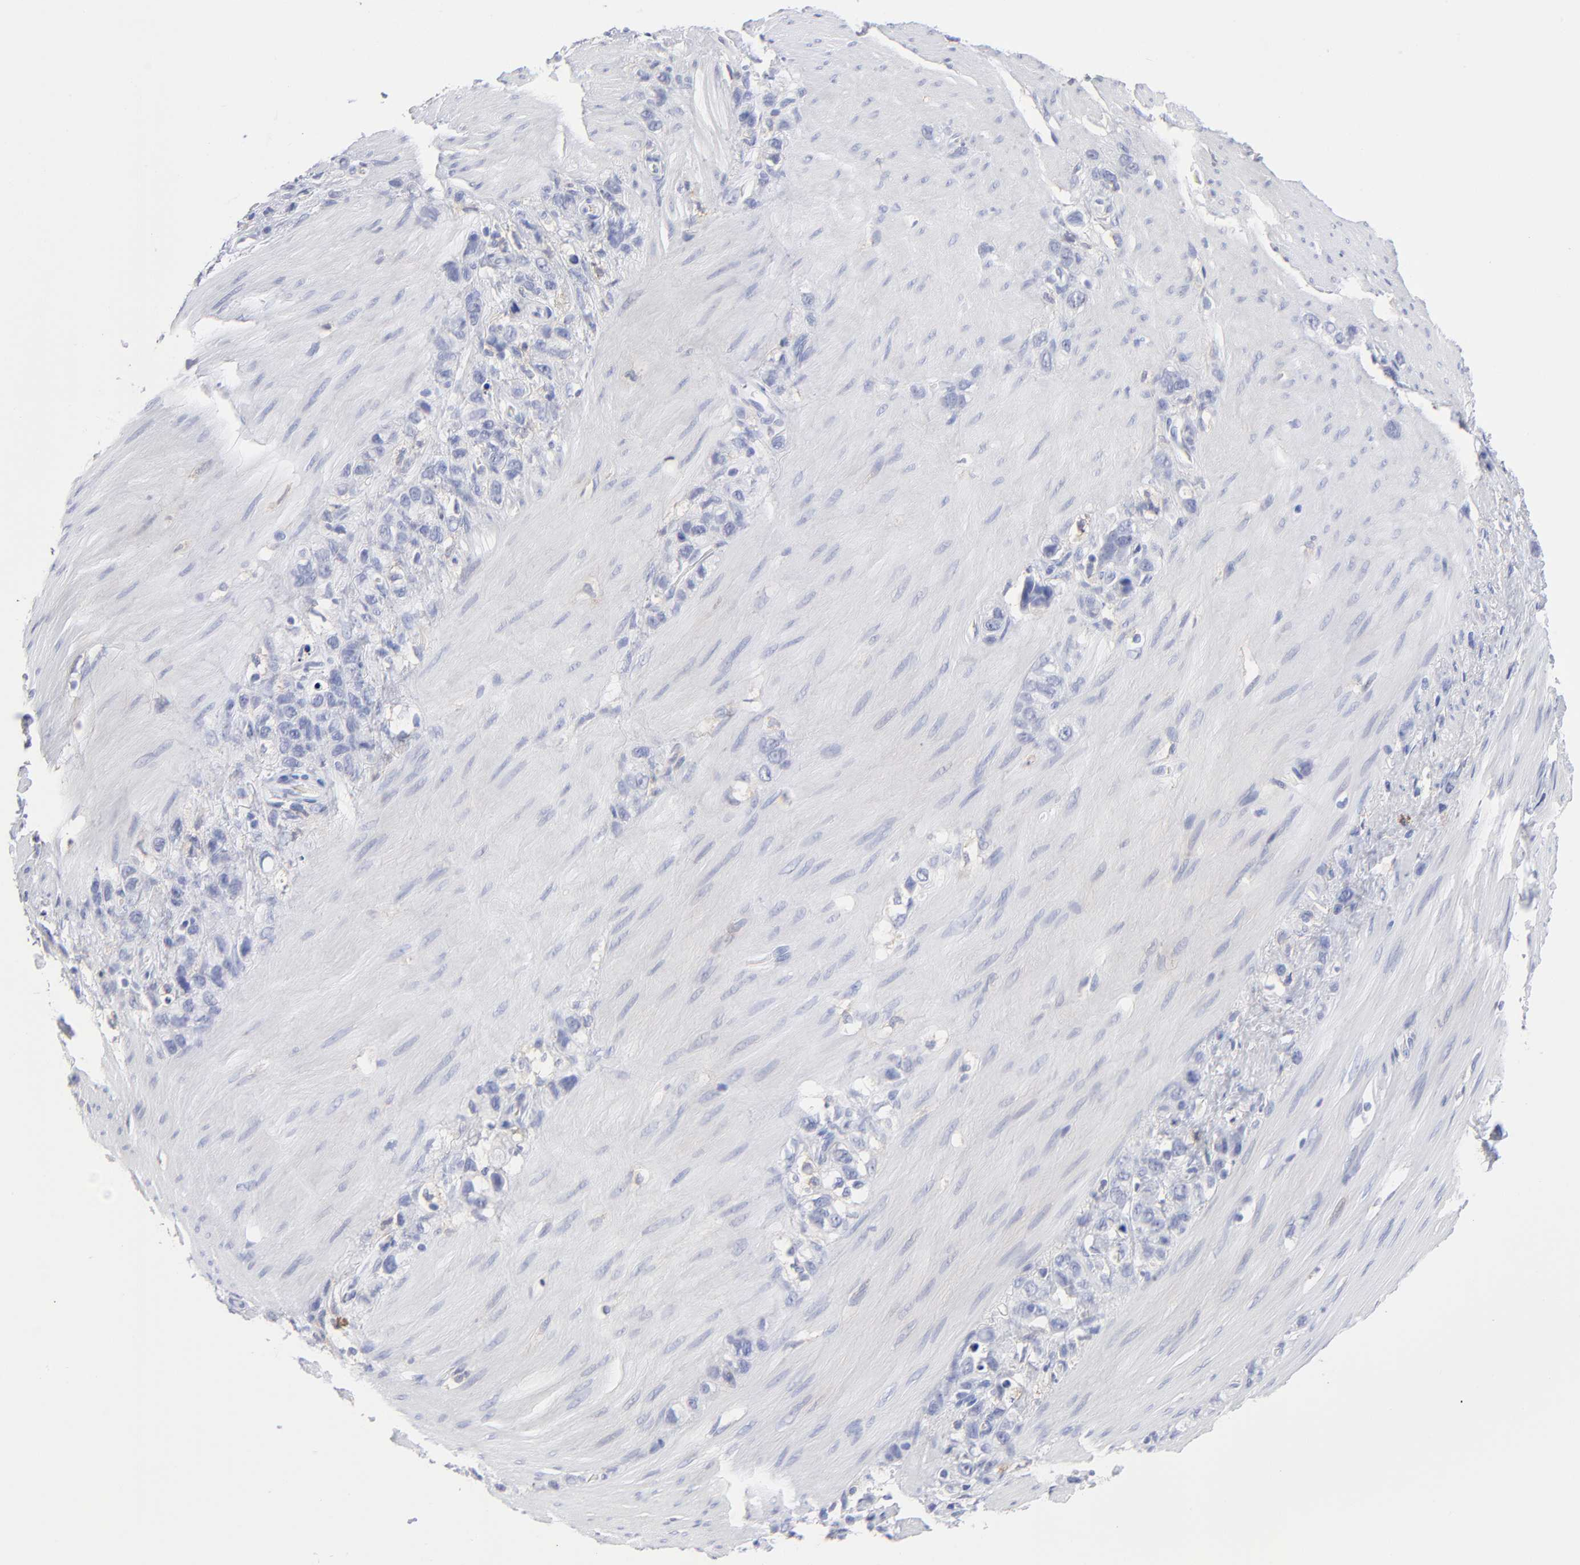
{"staining": {"intensity": "negative", "quantity": "none", "location": "none"}, "tissue": "stomach cancer", "cell_type": "Tumor cells", "image_type": "cancer", "snomed": [{"axis": "morphology", "description": "Normal tissue, NOS"}, {"axis": "morphology", "description": "Adenocarcinoma, NOS"}, {"axis": "morphology", "description": "Adenocarcinoma, High grade"}, {"axis": "topography", "description": "Stomach, upper"}, {"axis": "topography", "description": "Stomach"}], "caption": "Adenocarcinoma (high-grade) (stomach) was stained to show a protein in brown. There is no significant staining in tumor cells.", "gene": "LAT2", "patient": {"sex": "female", "age": 65}}